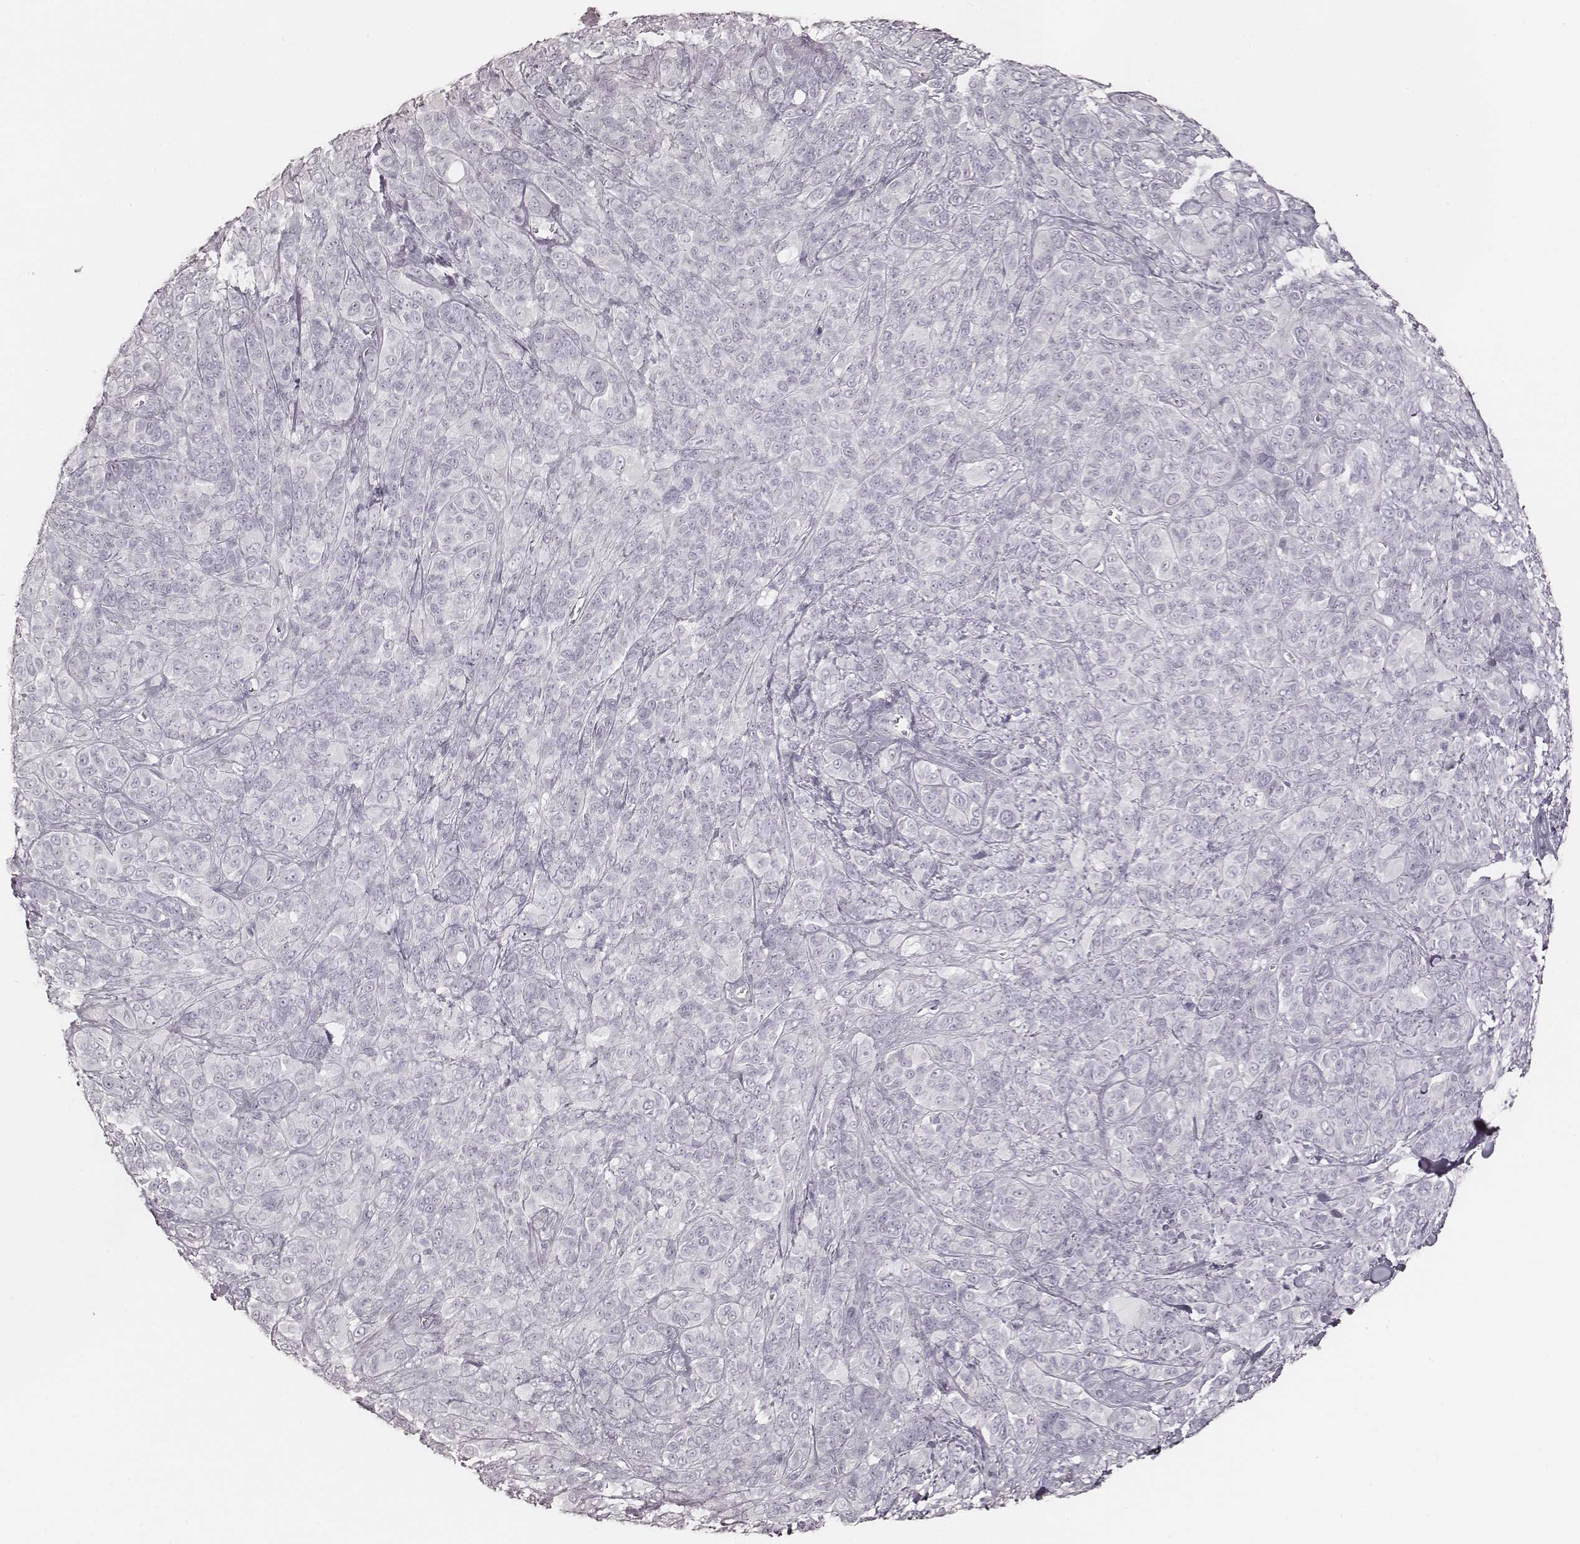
{"staining": {"intensity": "negative", "quantity": "none", "location": "none"}, "tissue": "melanoma", "cell_type": "Tumor cells", "image_type": "cancer", "snomed": [{"axis": "morphology", "description": "Malignant melanoma, NOS"}, {"axis": "topography", "description": "Skin"}], "caption": "A high-resolution micrograph shows immunohistochemistry (IHC) staining of malignant melanoma, which shows no significant staining in tumor cells. Nuclei are stained in blue.", "gene": "KRT26", "patient": {"sex": "female", "age": 87}}